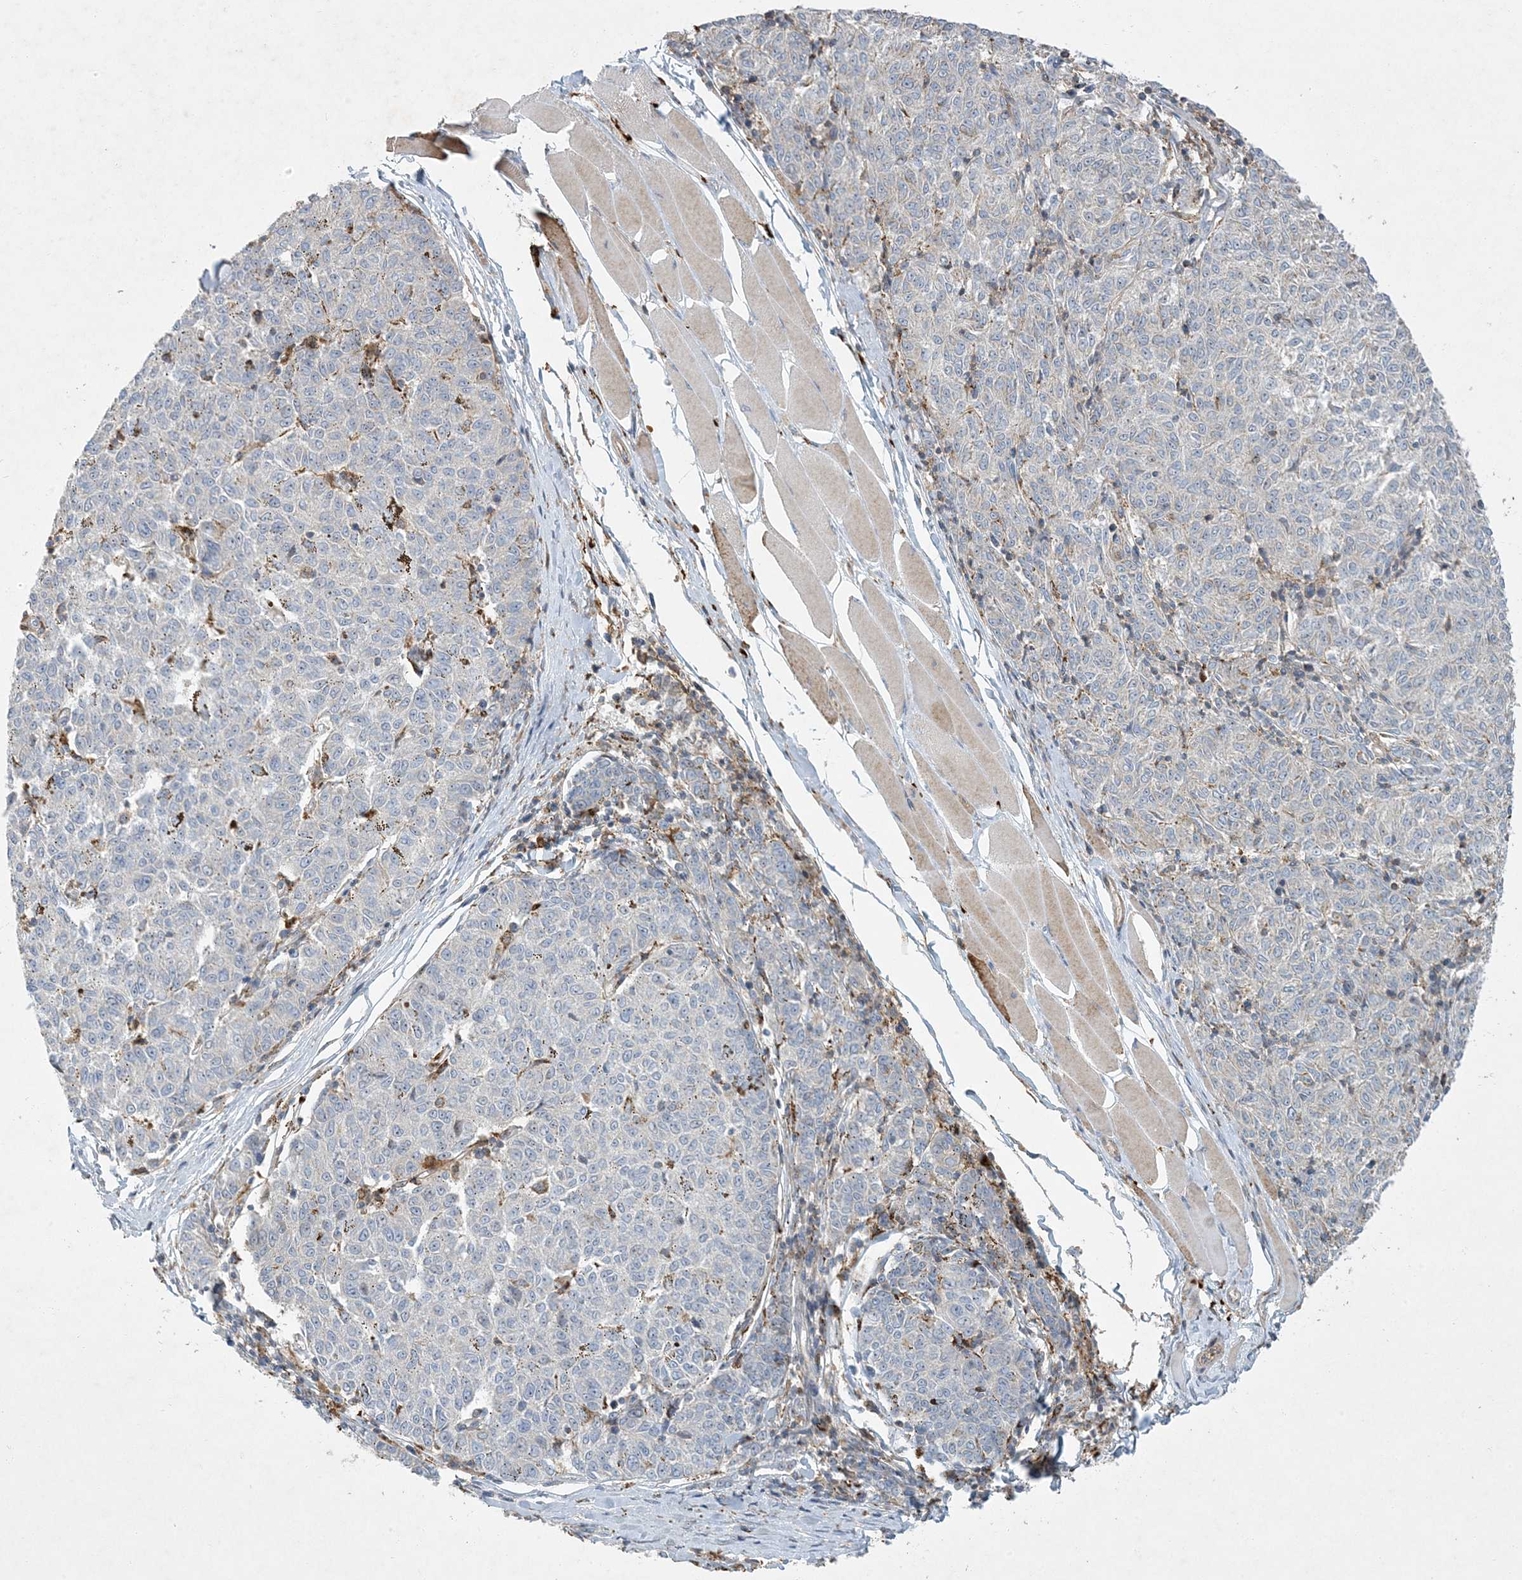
{"staining": {"intensity": "negative", "quantity": "none", "location": "none"}, "tissue": "melanoma", "cell_type": "Tumor cells", "image_type": "cancer", "snomed": [{"axis": "morphology", "description": "Malignant melanoma, NOS"}, {"axis": "topography", "description": "Skin"}], "caption": "Immunohistochemistry (IHC) photomicrograph of malignant melanoma stained for a protein (brown), which reveals no staining in tumor cells.", "gene": "LTN1", "patient": {"sex": "female", "age": 72}}